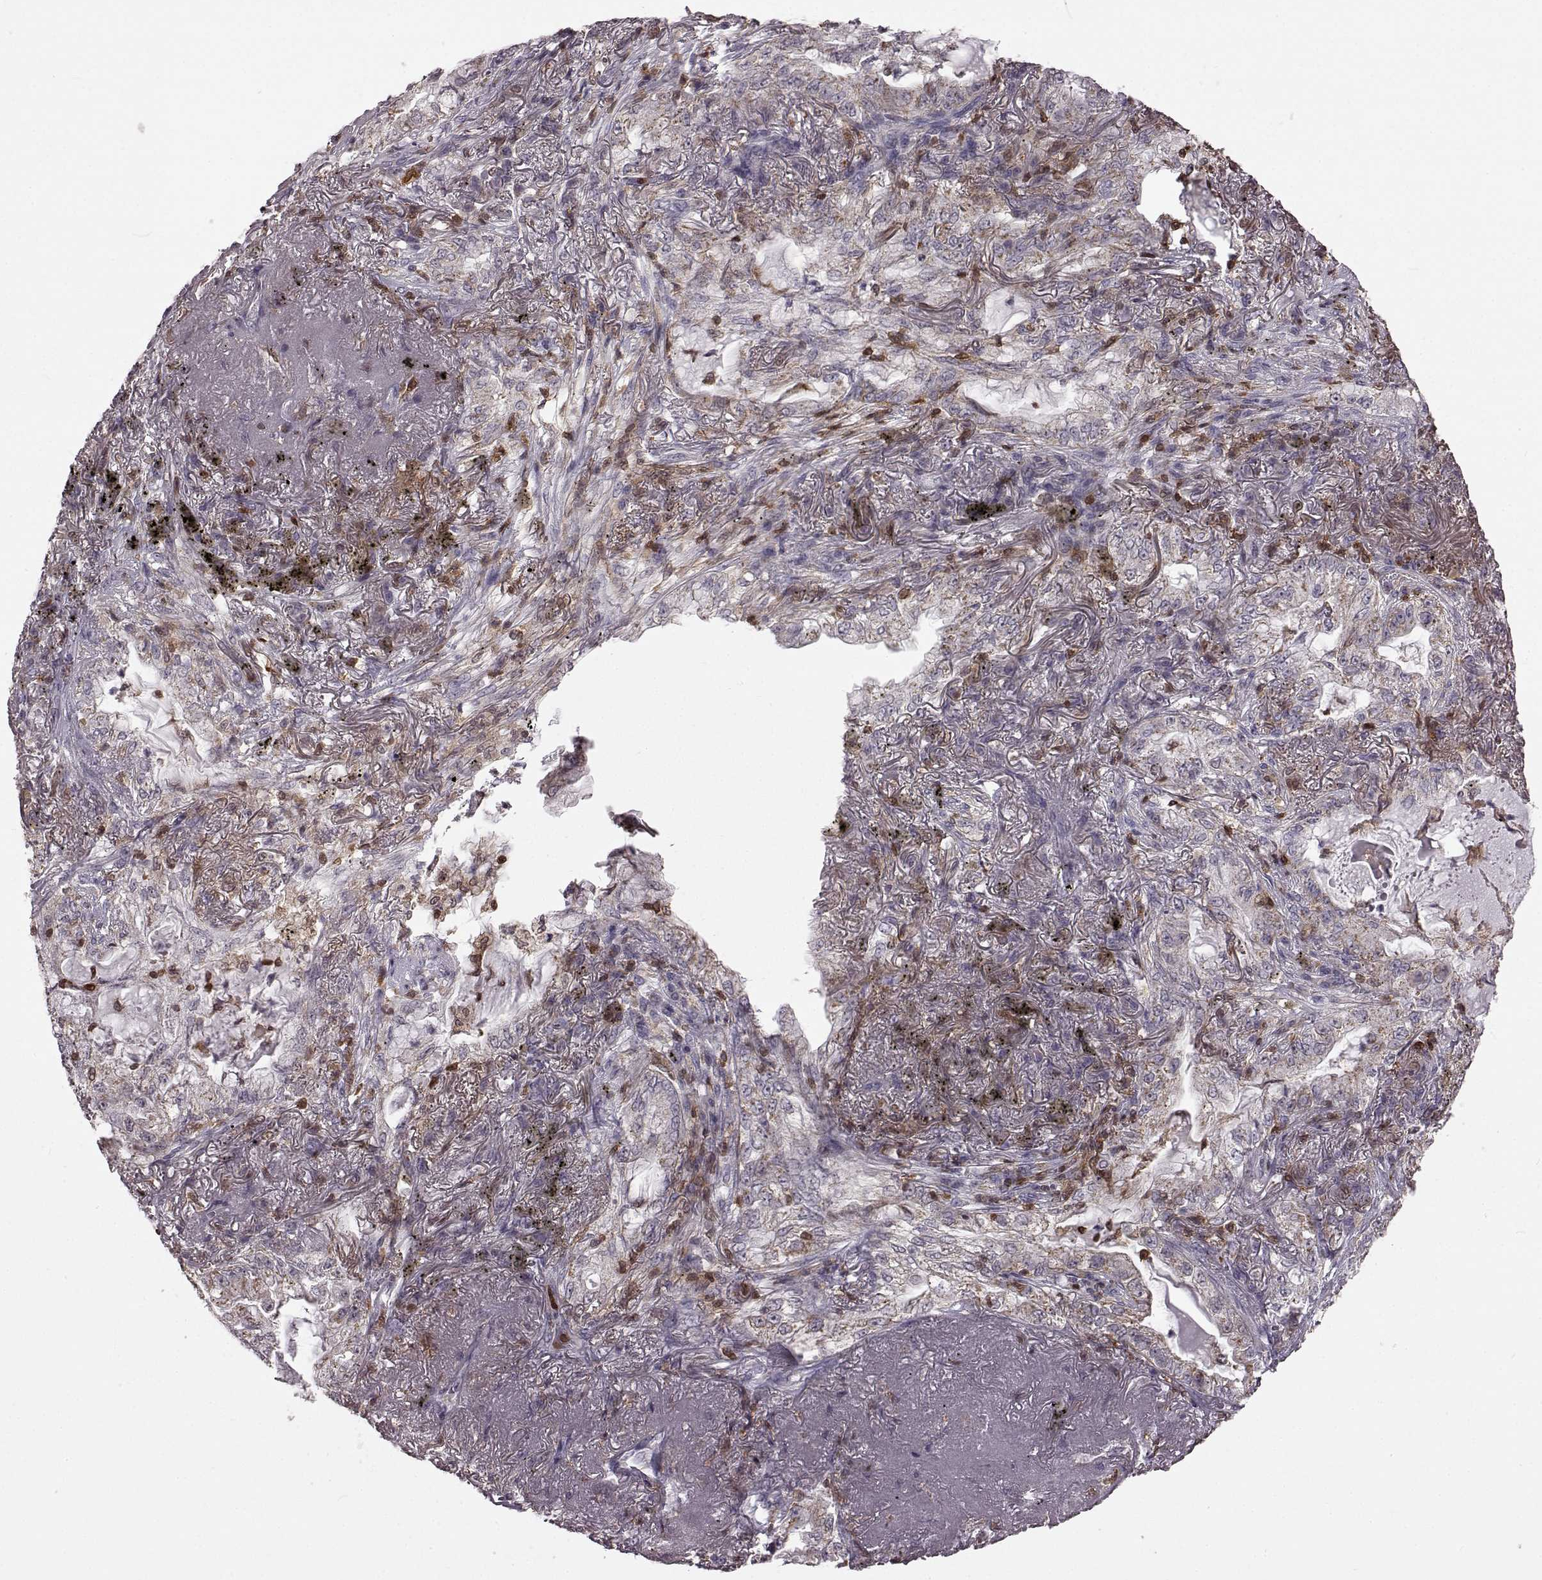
{"staining": {"intensity": "negative", "quantity": "none", "location": "none"}, "tissue": "lung cancer", "cell_type": "Tumor cells", "image_type": "cancer", "snomed": [{"axis": "morphology", "description": "Adenocarcinoma, NOS"}, {"axis": "topography", "description": "Lung"}], "caption": "The immunohistochemistry micrograph has no significant expression in tumor cells of lung cancer tissue.", "gene": "DOK2", "patient": {"sex": "female", "age": 73}}